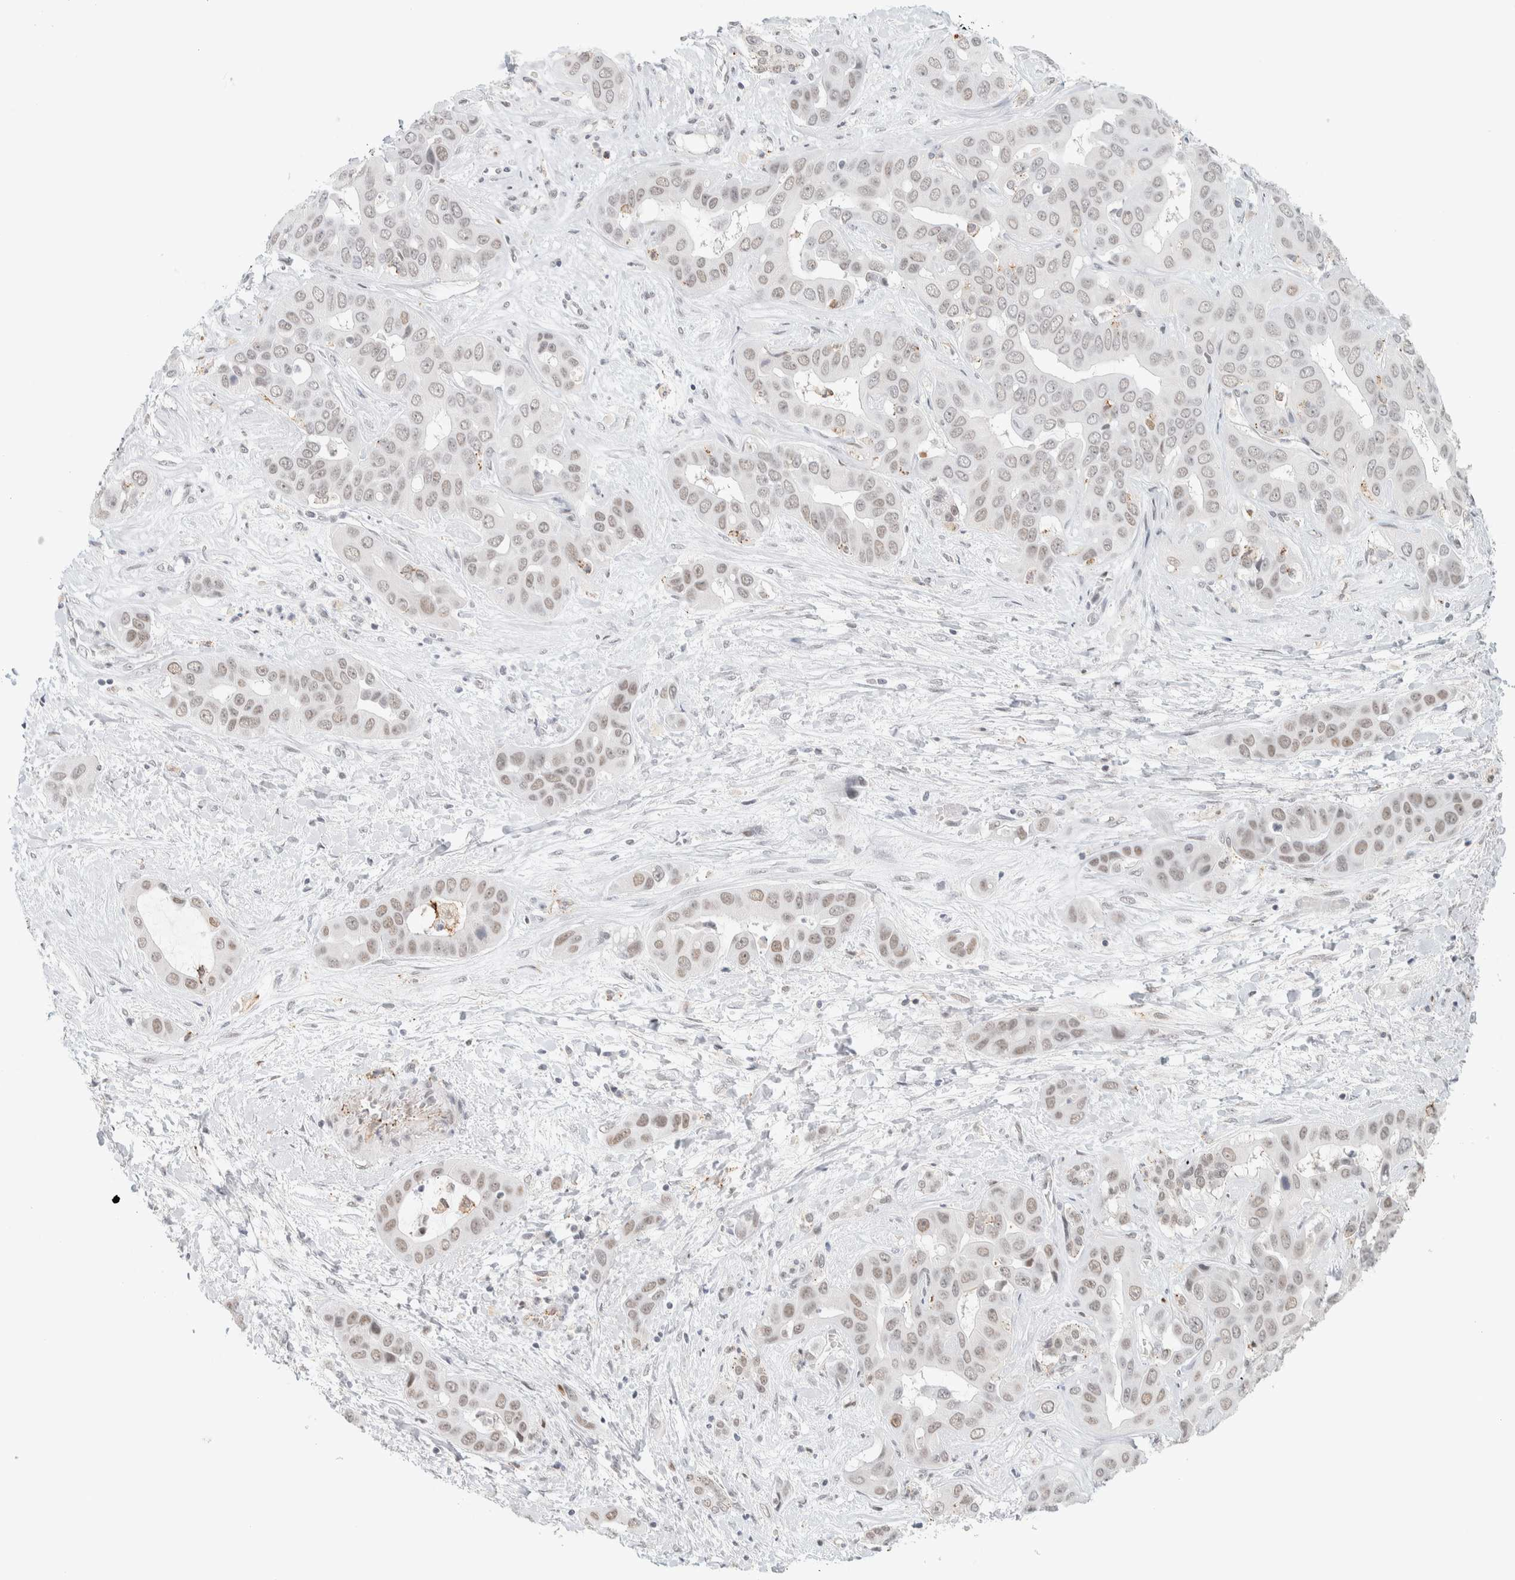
{"staining": {"intensity": "weak", "quantity": ">75%", "location": "nuclear"}, "tissue": "liver cancer", "cell_type": "Tumor cells", "image_type": "cancer", "snomed": [{"axis": "morphology", "description": "Cholangiocarcinoma"}, {"axis": "topography", "description": "Liver"}], "caption": "Weak nuclear protein positivity is present in about >75% of tumor cells in liver cancer. (DAB (3,3'-diaminobenzidine) IHC with brightfield microscopy, high magnification).", "gene": "CDH17", "patient": {"sex": "female", "age": 52}}